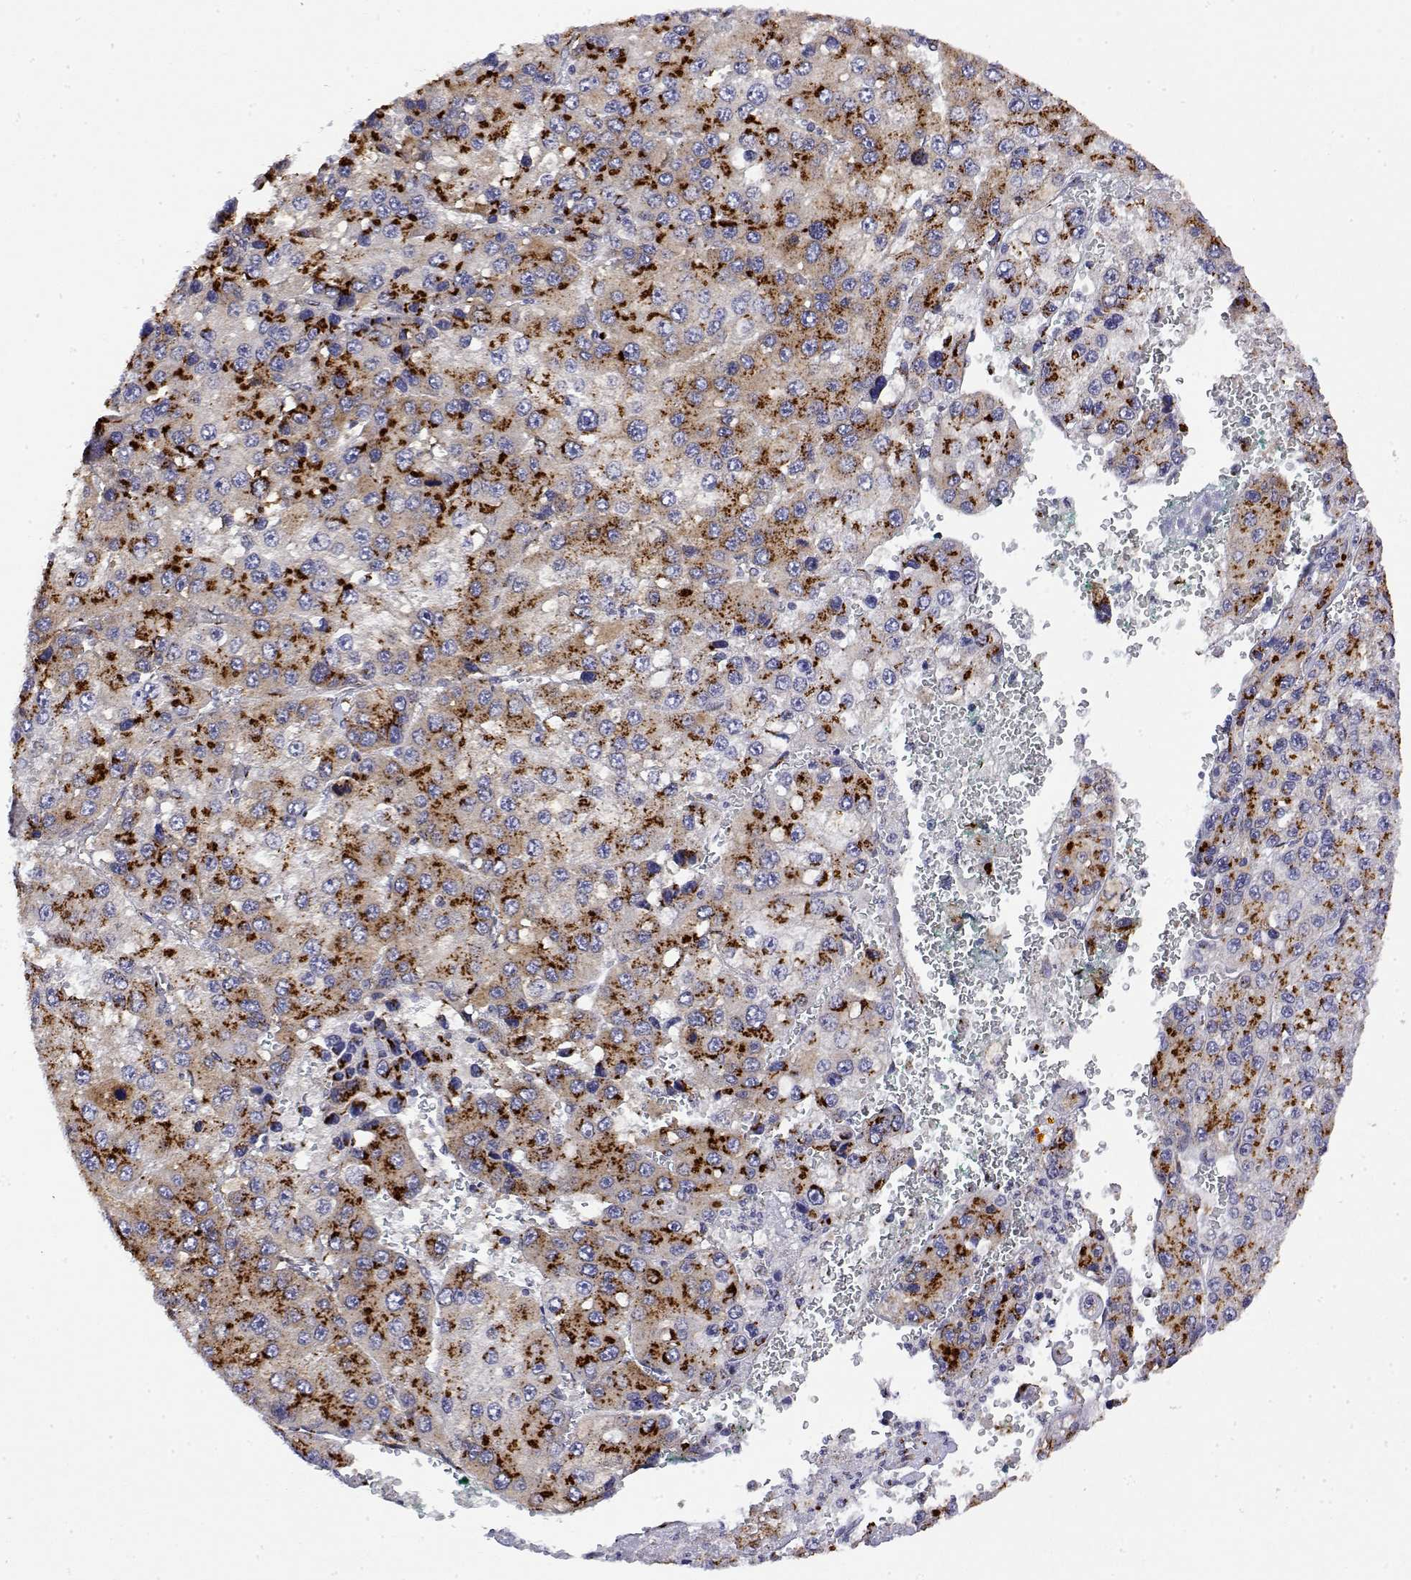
{"staining": {"intensity": "strong", "quantity": "25%-75%", "location": "cytoplasmic/membranous"}, "tissue": "liver cancer", "cell_type": "Tumor cells", "image_type": "cancer", "snomed": [{"axis": "morphology", "description": "Carcinoma, Hepatocellular, NOS"}, {"axis": "topography", "description": "Liver"}], "caption": "Tumor cells display high levels of strong cytoplasmic/membranous positivity in about 25%-75% of cells in liver cancer. Nuclei are stained in blue.", "gene": "YIPF3", "patient": {"sex": "female", "age": 73}}